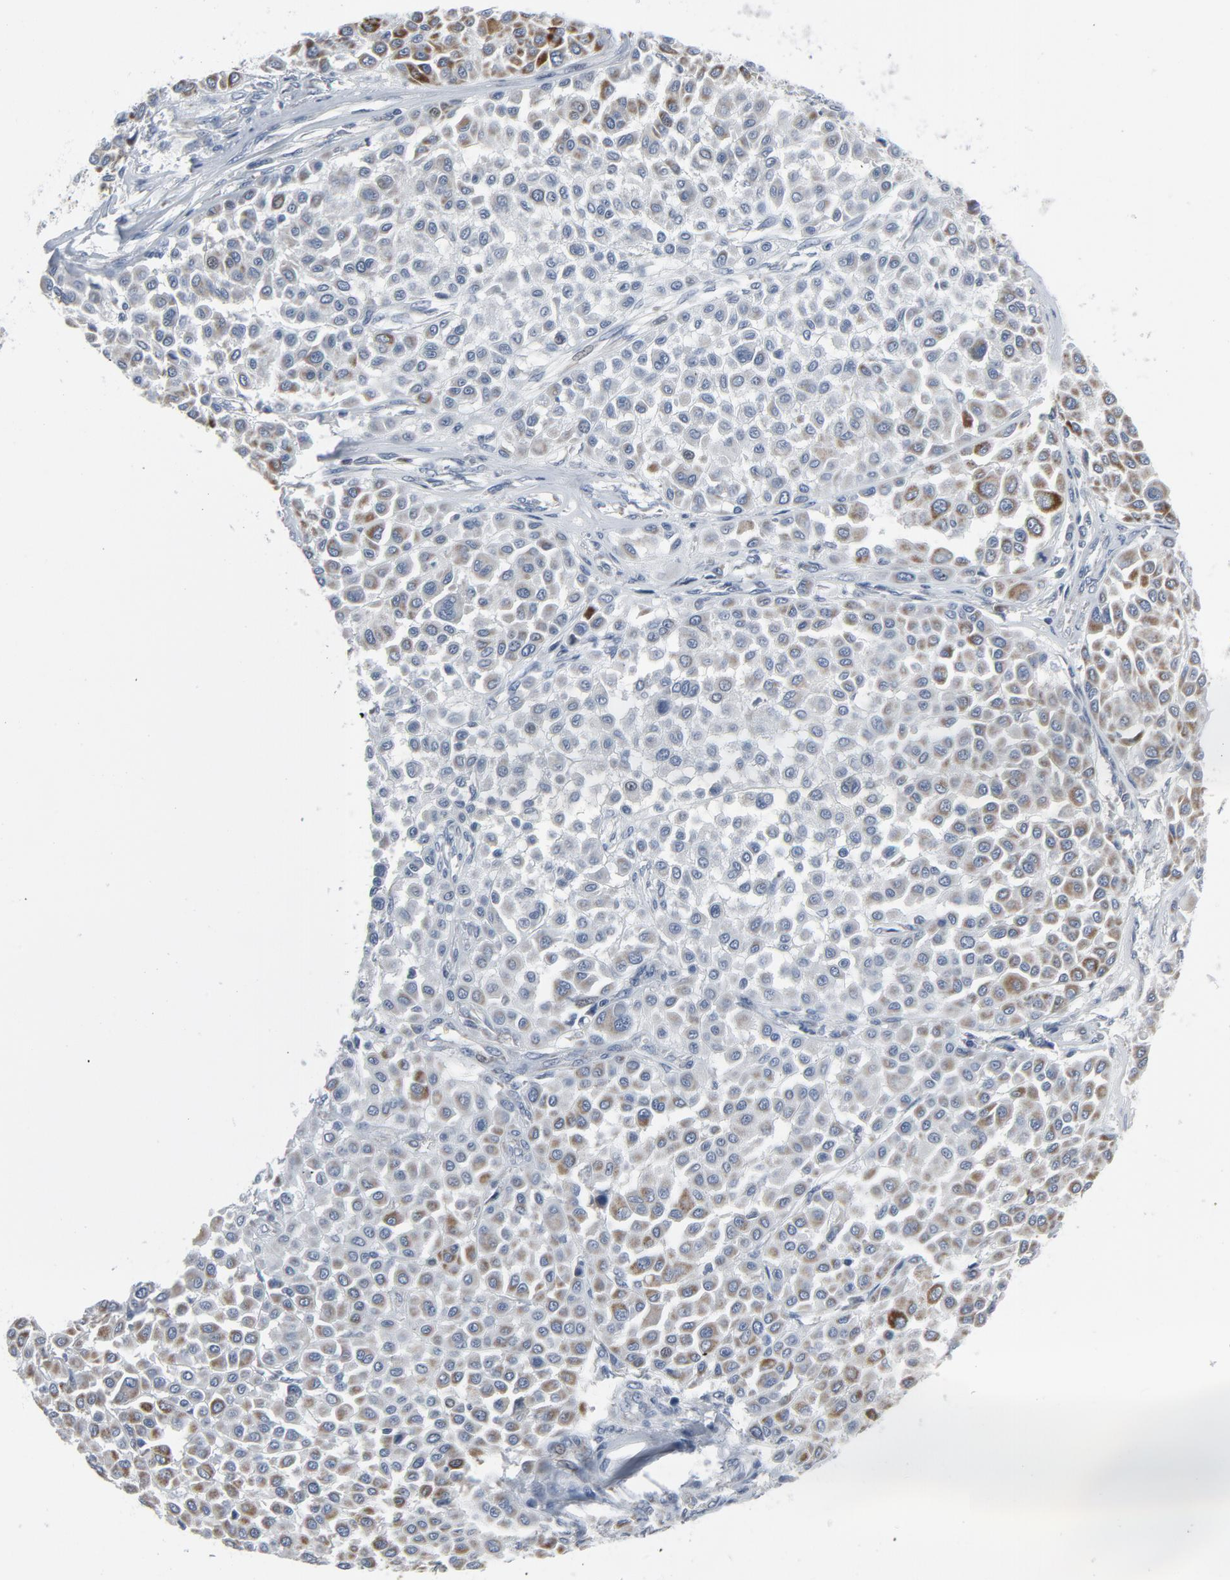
{"staining": {"intensity": "weak", "quantity": "<25%", "location": "cytoplasmic/membranous"}, "tissue": "melanoma", "cell_type": "Tumor cells", "image_type": "cancer", "snomed": [{"axis": "morphology", "description": "Malignant melanoma, Metastatic site"}, {"axis": "topography", "description": "Soft tissue"}], "caption": "Immunohistochemistry (IHC) of human melanoma shows no positivity in tumor cells.", "gene": "GPX2", "patient": {"sex": "male", "age": 41}}